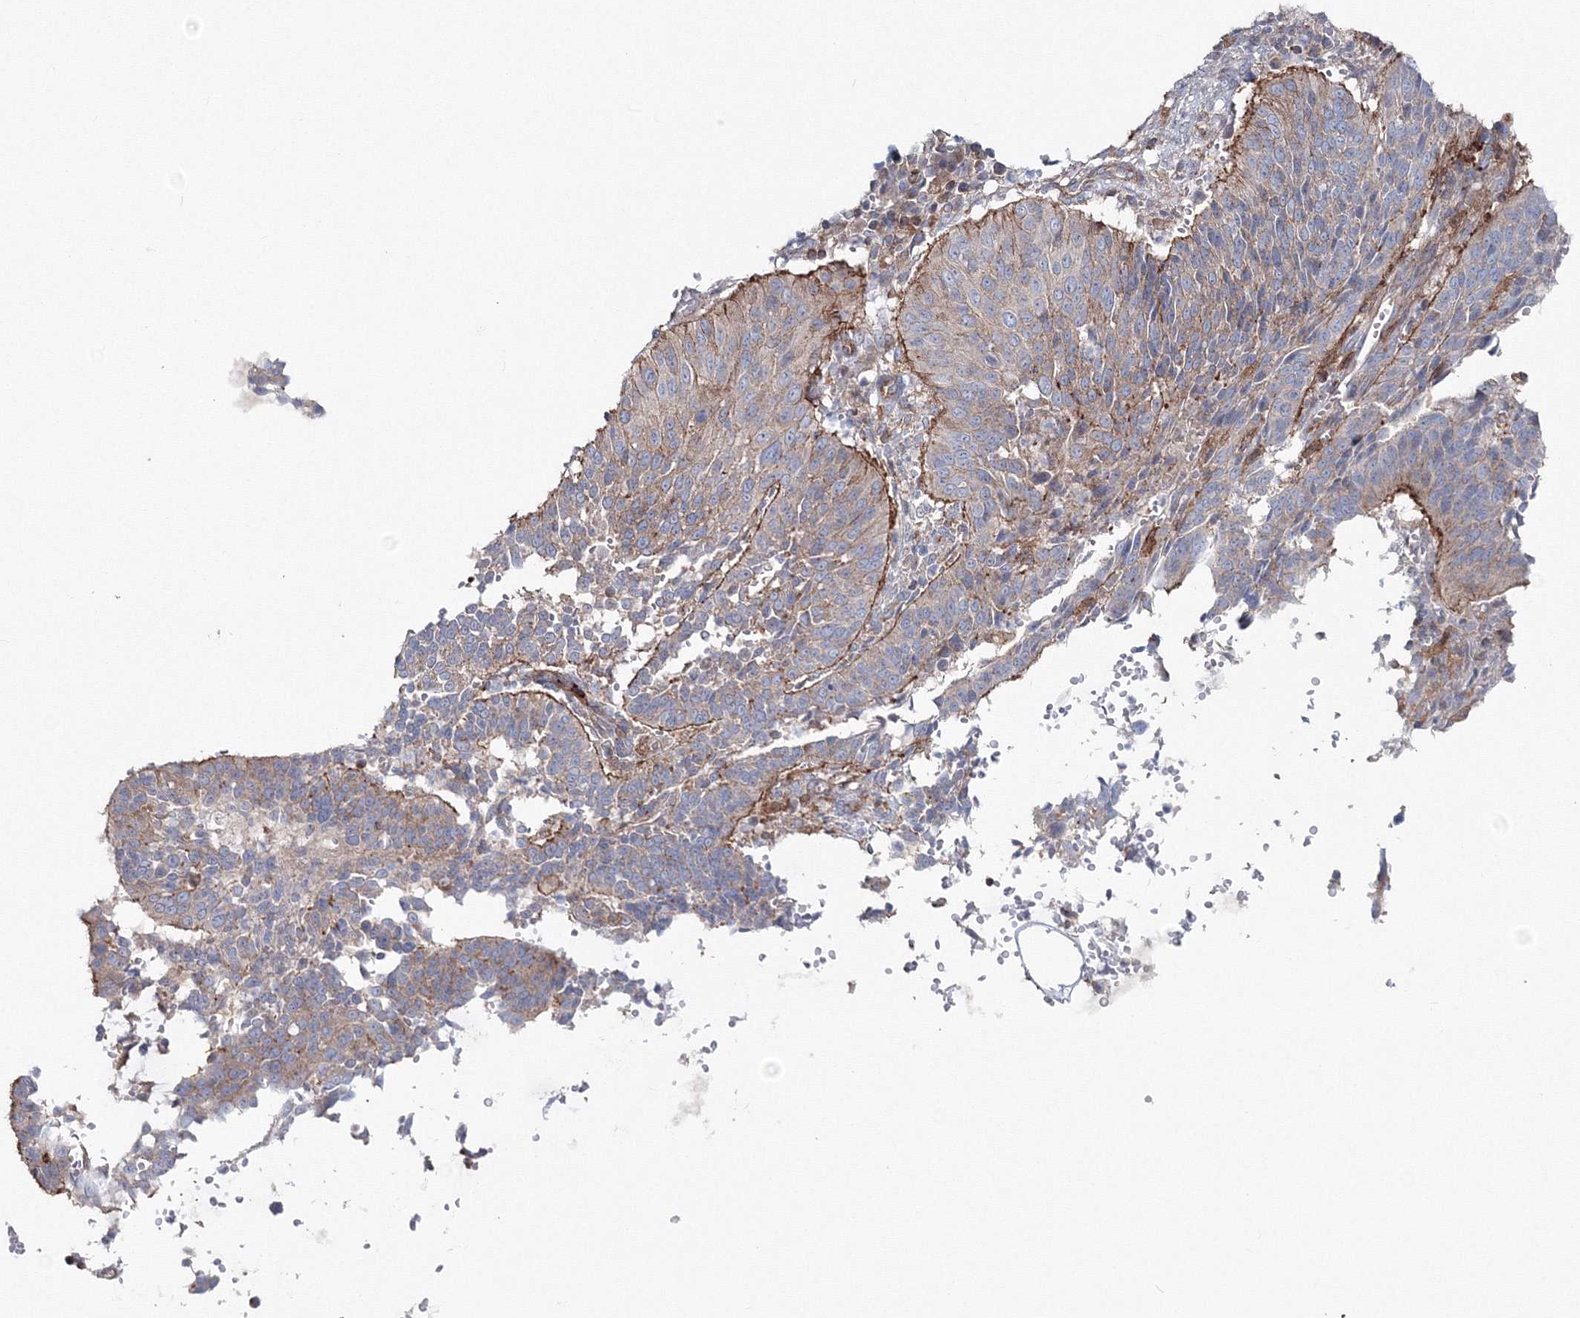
{"staining": {"intensity": "moderate", "quantity": "<25%", "location": "cytoplasmic/membranous"}, "tissue": "cervical cancer", "cell_type": "Tumor cells", "image_type": "cancer", "snomed": [{"axis": "morphology", "description": "Normal tissue, NOS"}, {"axis": "morphology", "description": "Squamous cell carcinoma, NOS"}, {"axis": "topography", "description": "Cervix"}], "caption": "Tumor cells show low levels of moderate cytoplasmic/membranous expression in approximately <25% of cells in human cervical cancer.", "gene": "GGA2", "patient": {"sex": "female", "age": 39}}